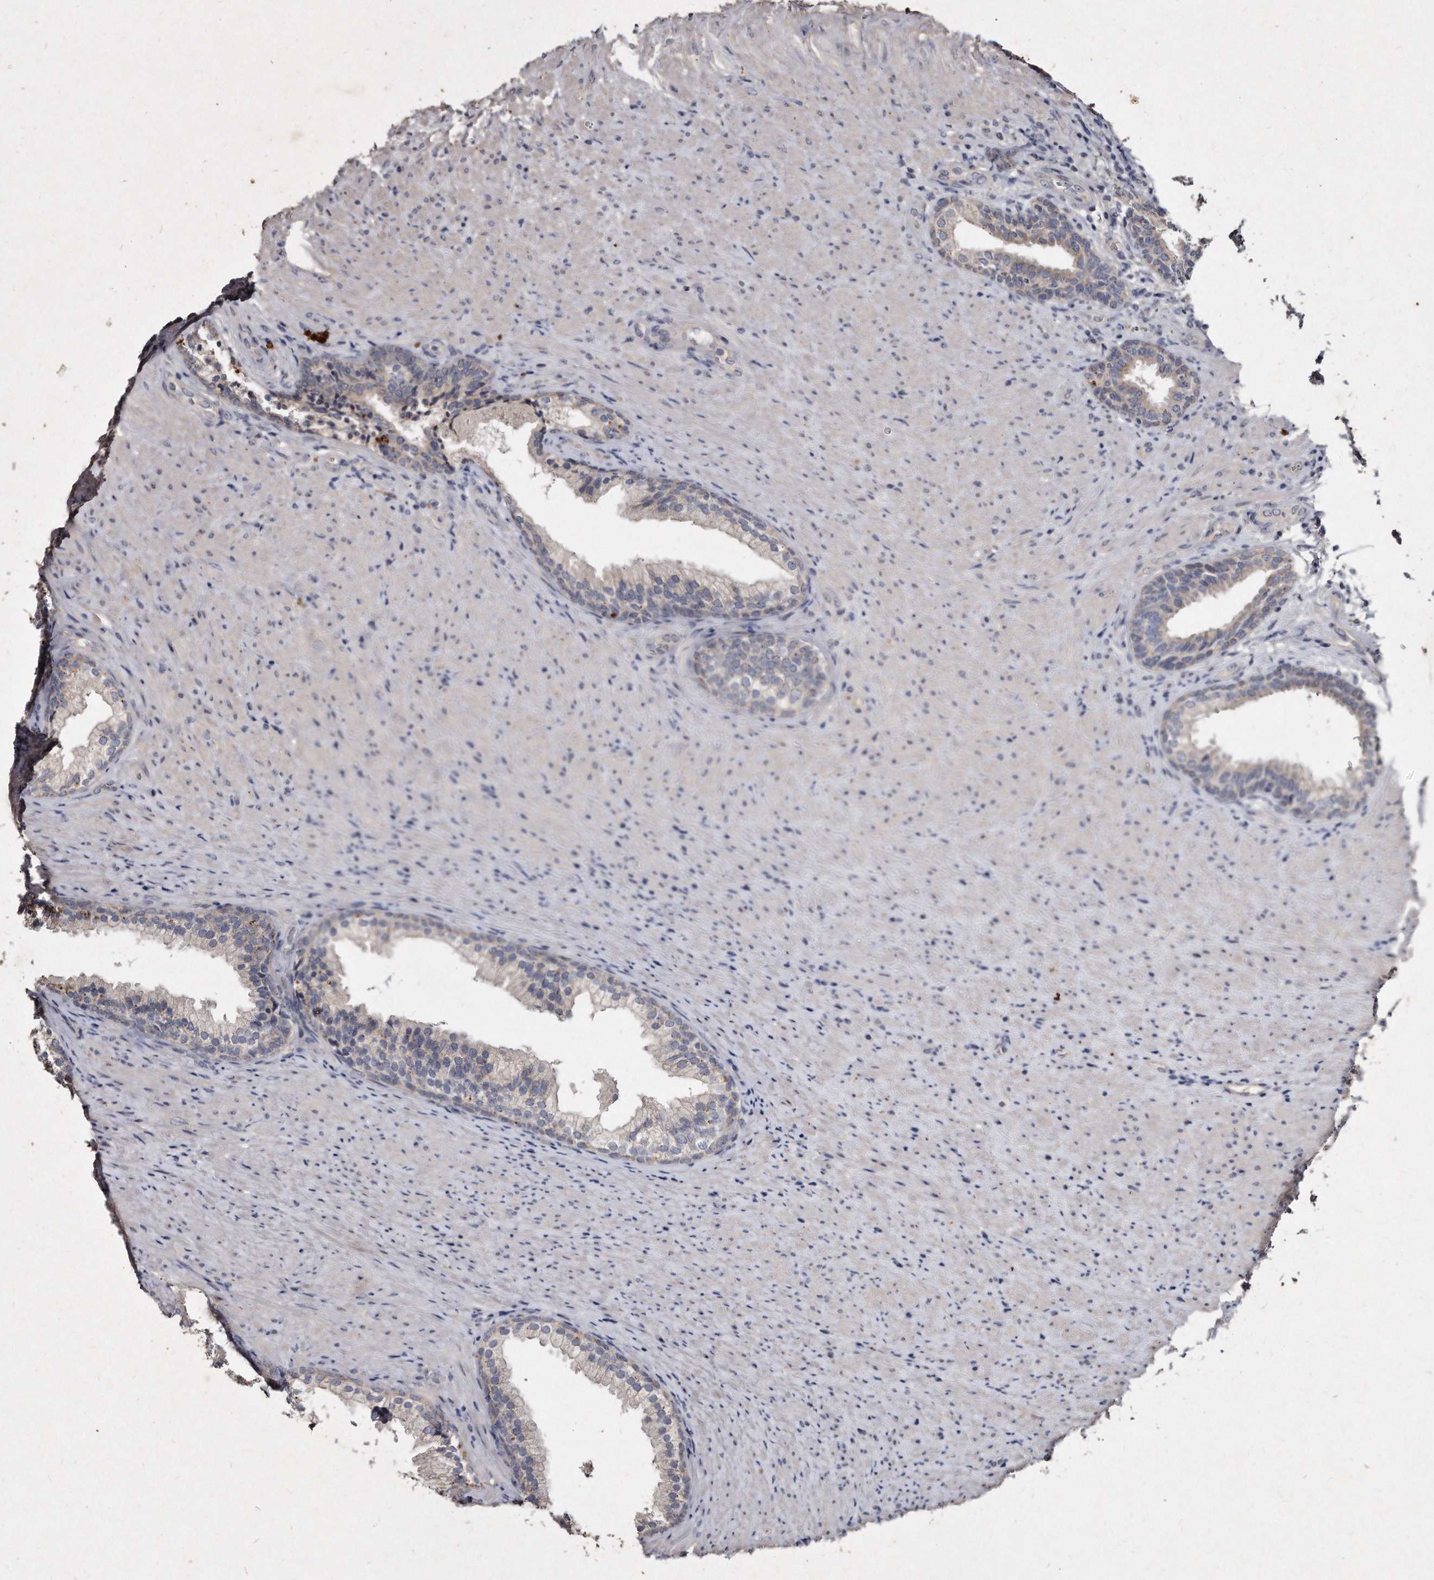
{"staining": {"intensity": "negative", "quantity": "none", "location": "none"}, "tissue": "prostate", "cell_type": "Glandular cells", "image_type": "normal", "snomed": [{"axis": "morphology", "description": "Normal tissue, NOS"}, {"axis": "topography", "description": "Prostate"}], "caption": "Photomicrograph shows no protein staining in glandular cells of normal prostate.", "gene": "KLHDC3", "patient": {"sex": "male", "age": 76}}